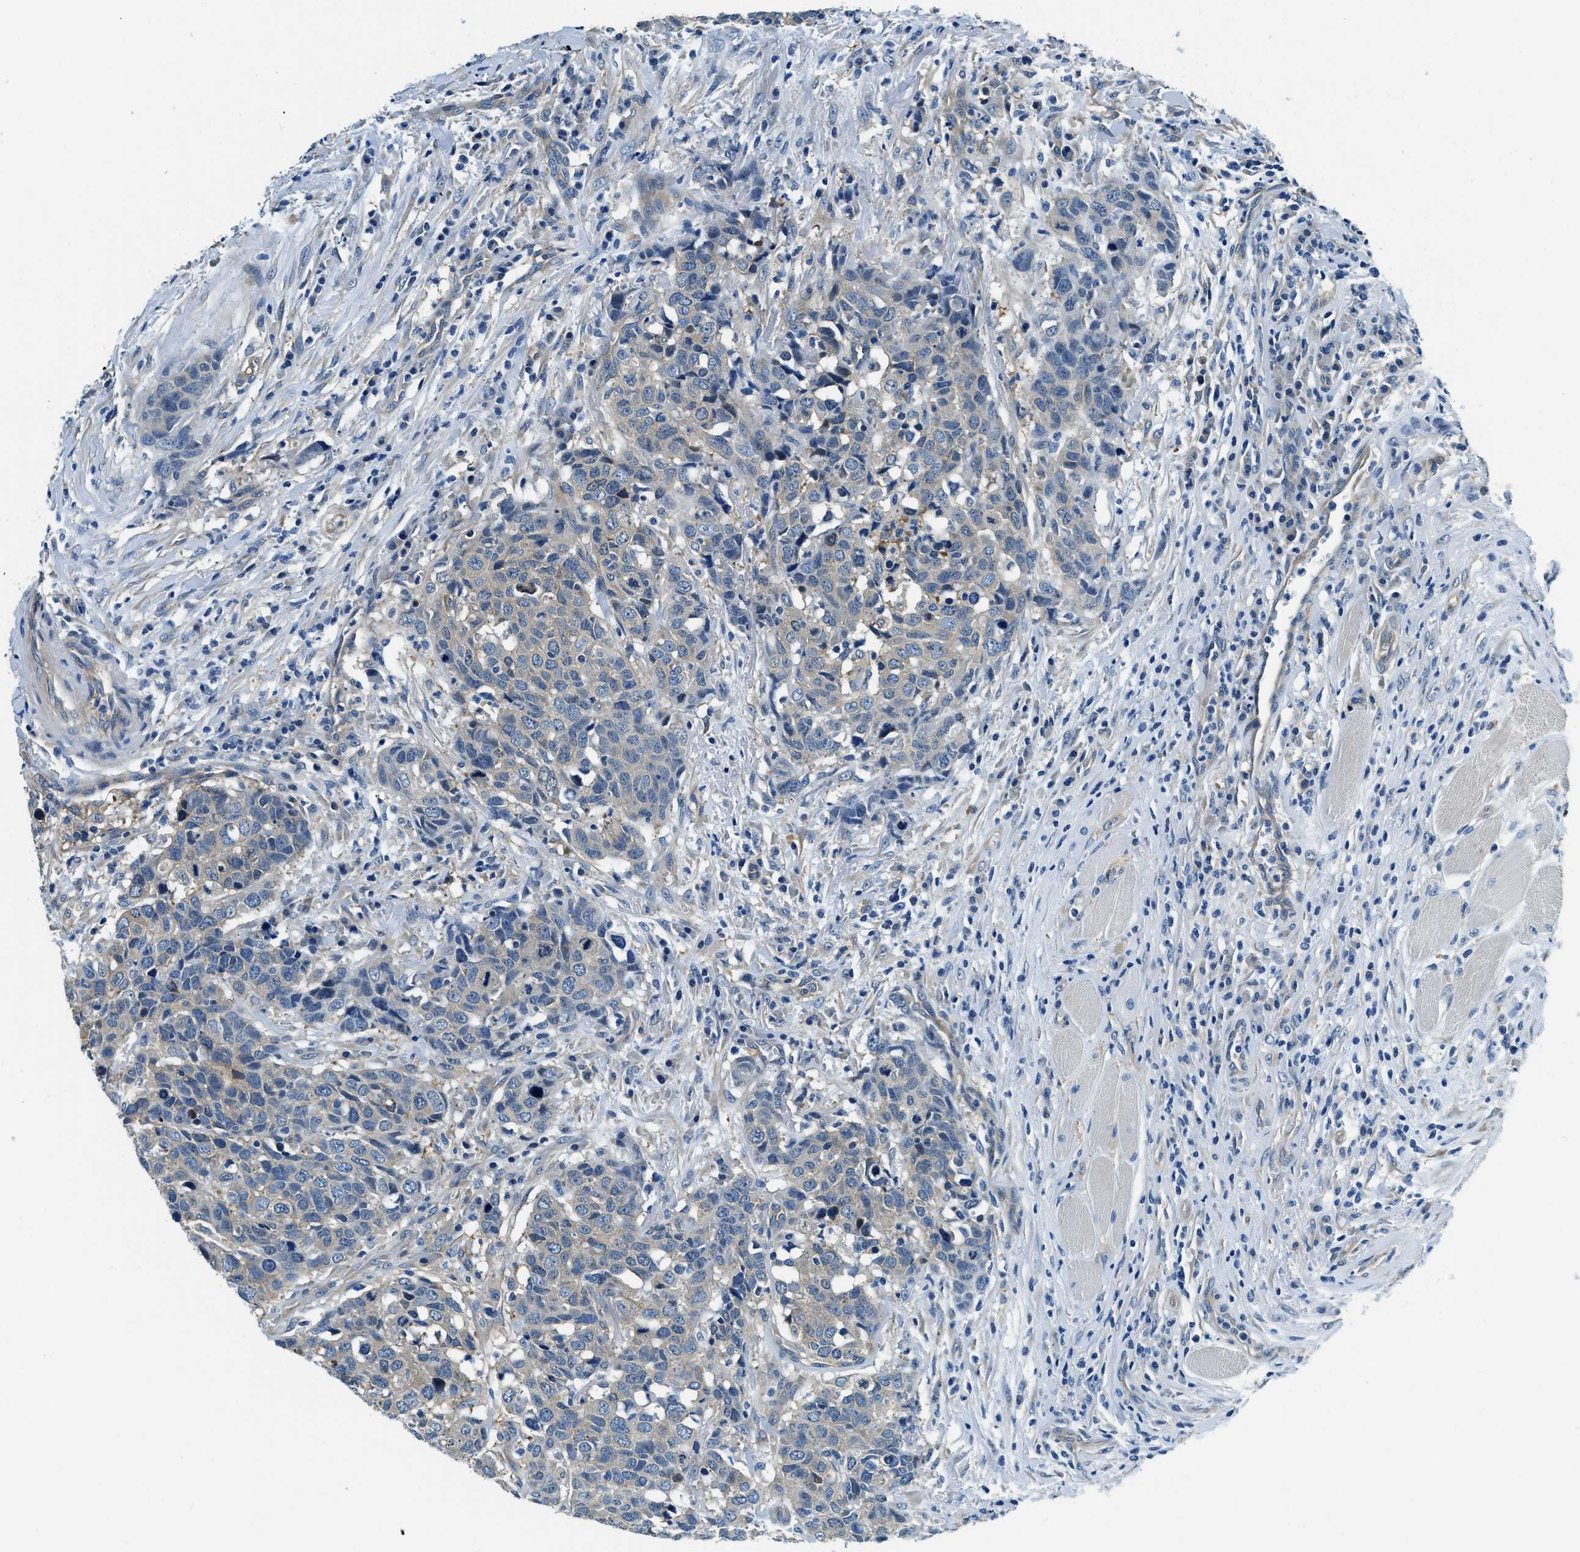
{"staining": {"intensity": "weak", "quantity": "25%-75%", "location": "cytoplasmic/membranous"}, "tissue": "head and neck cancer", "cell_type": "Tumor cells", "image_type": "cancer", "snomed": [{"axis": "morphology", "description": "Squamous cell carcinoma, NOS"}, {"axis": "topography", "description": "Head-Neck"}], "caption": "High-power microscopy captured an immunohistochemistry micrograph of head and neck squamous cell carcinoma, revealing weak cytoplasmic/membranous expression in about 25%-75% of tumor cells. The staining was performed using DAB, with brown indicating positive protein expression. Nuclei are stained blue with hematoxylin.", "gene": "TWF1", "patient": {"sex": "male", "age": 66}}